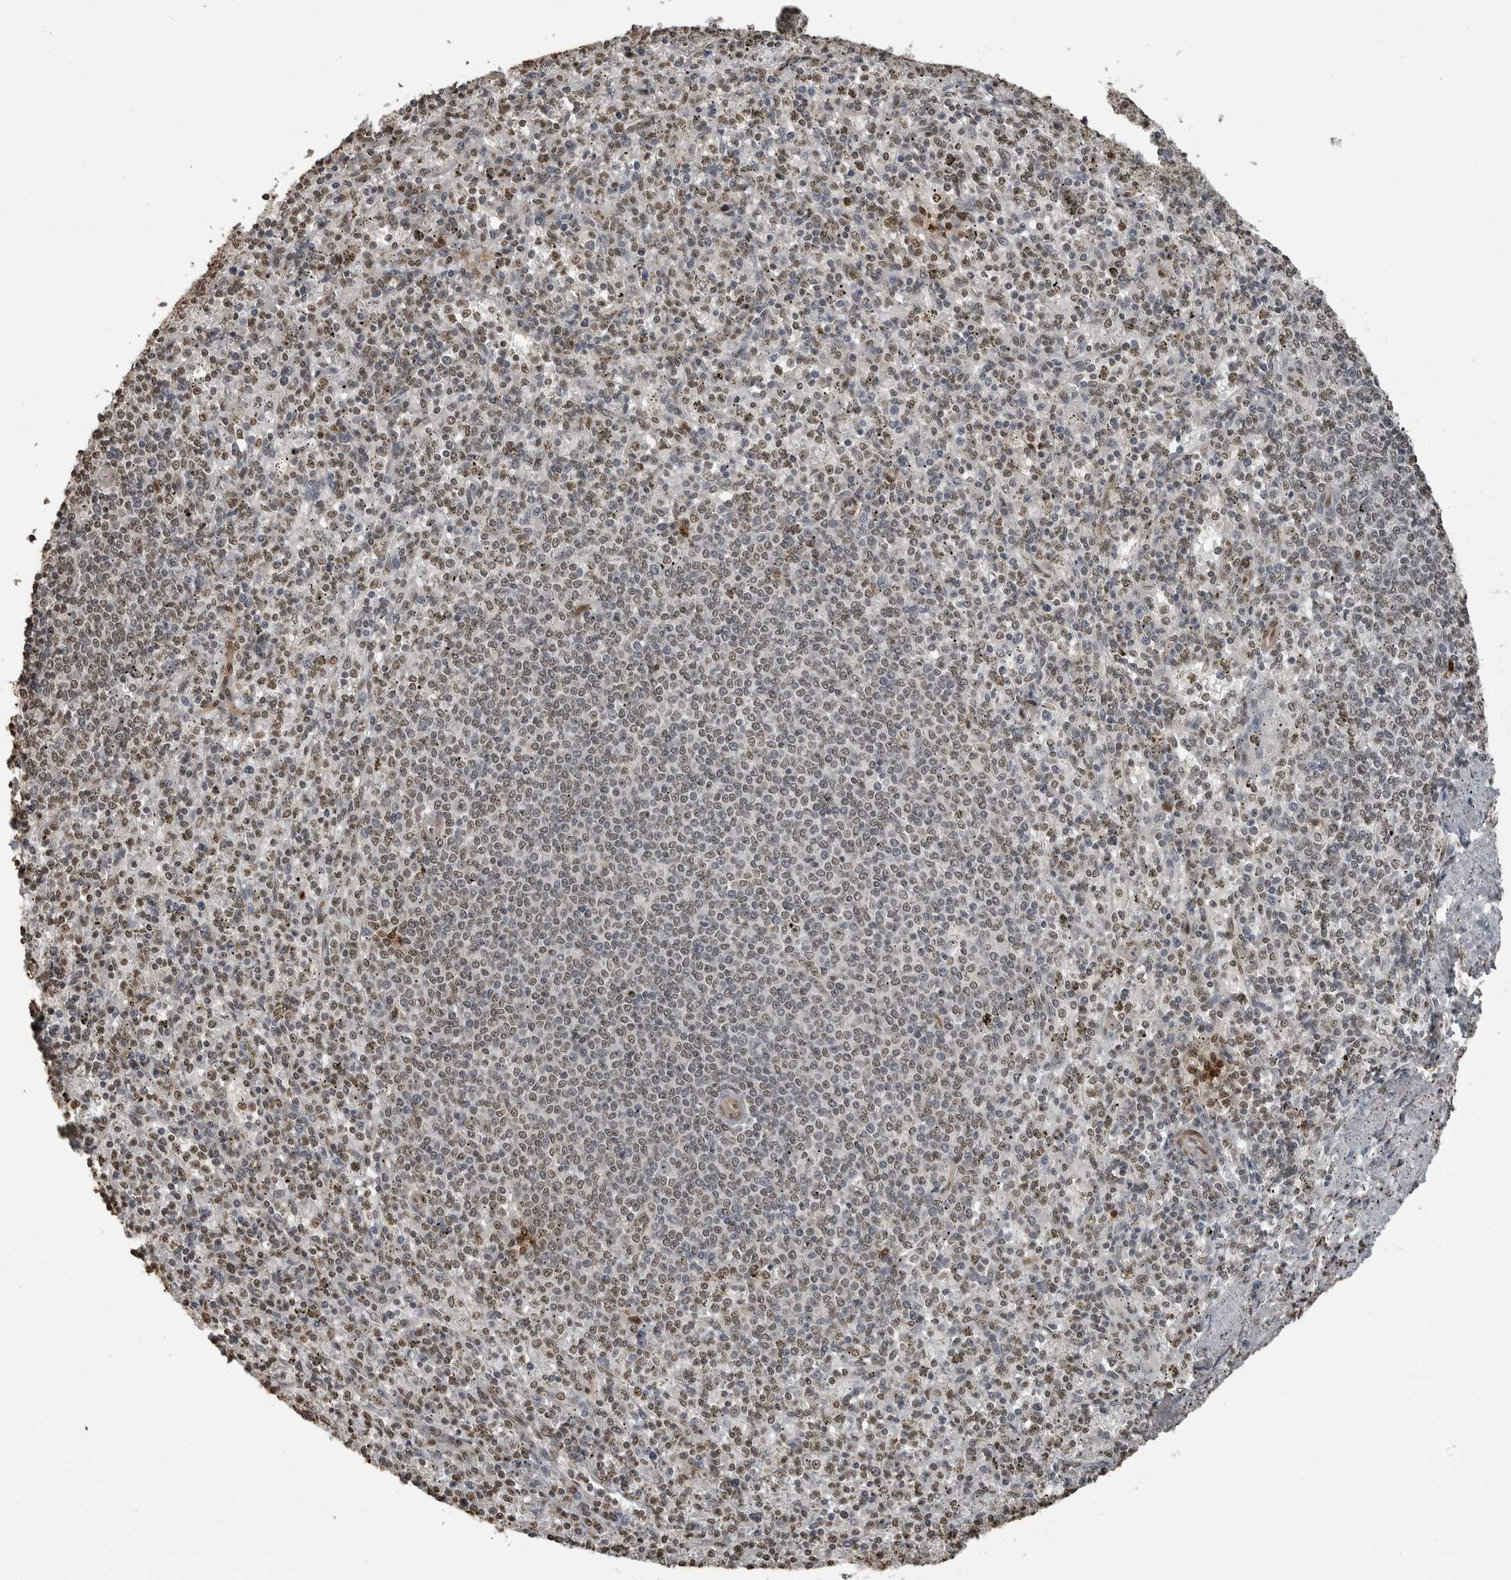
{"staining": {"intensity": "weak", "quantity": "25%-75%", "location": "nuclear"}, "tissue": "spleen", "cell_type": "Cells in red pulp", "image_type": "normal", "snomed": [{"axis": "morphology", "description": "Normal tissue, NOS"}, {"axis": "topography", "description": "Spleen"}], "caption": "DAB (3,3'-diaminobenzidine) immunohistochemical staining of unremarkable spleen exhibits weak nuclear protein positivity in approximately 25%-75% of cells in red pulp.", "gene": "SMAD2", "patient": {"sex": "male", "age": 72}}